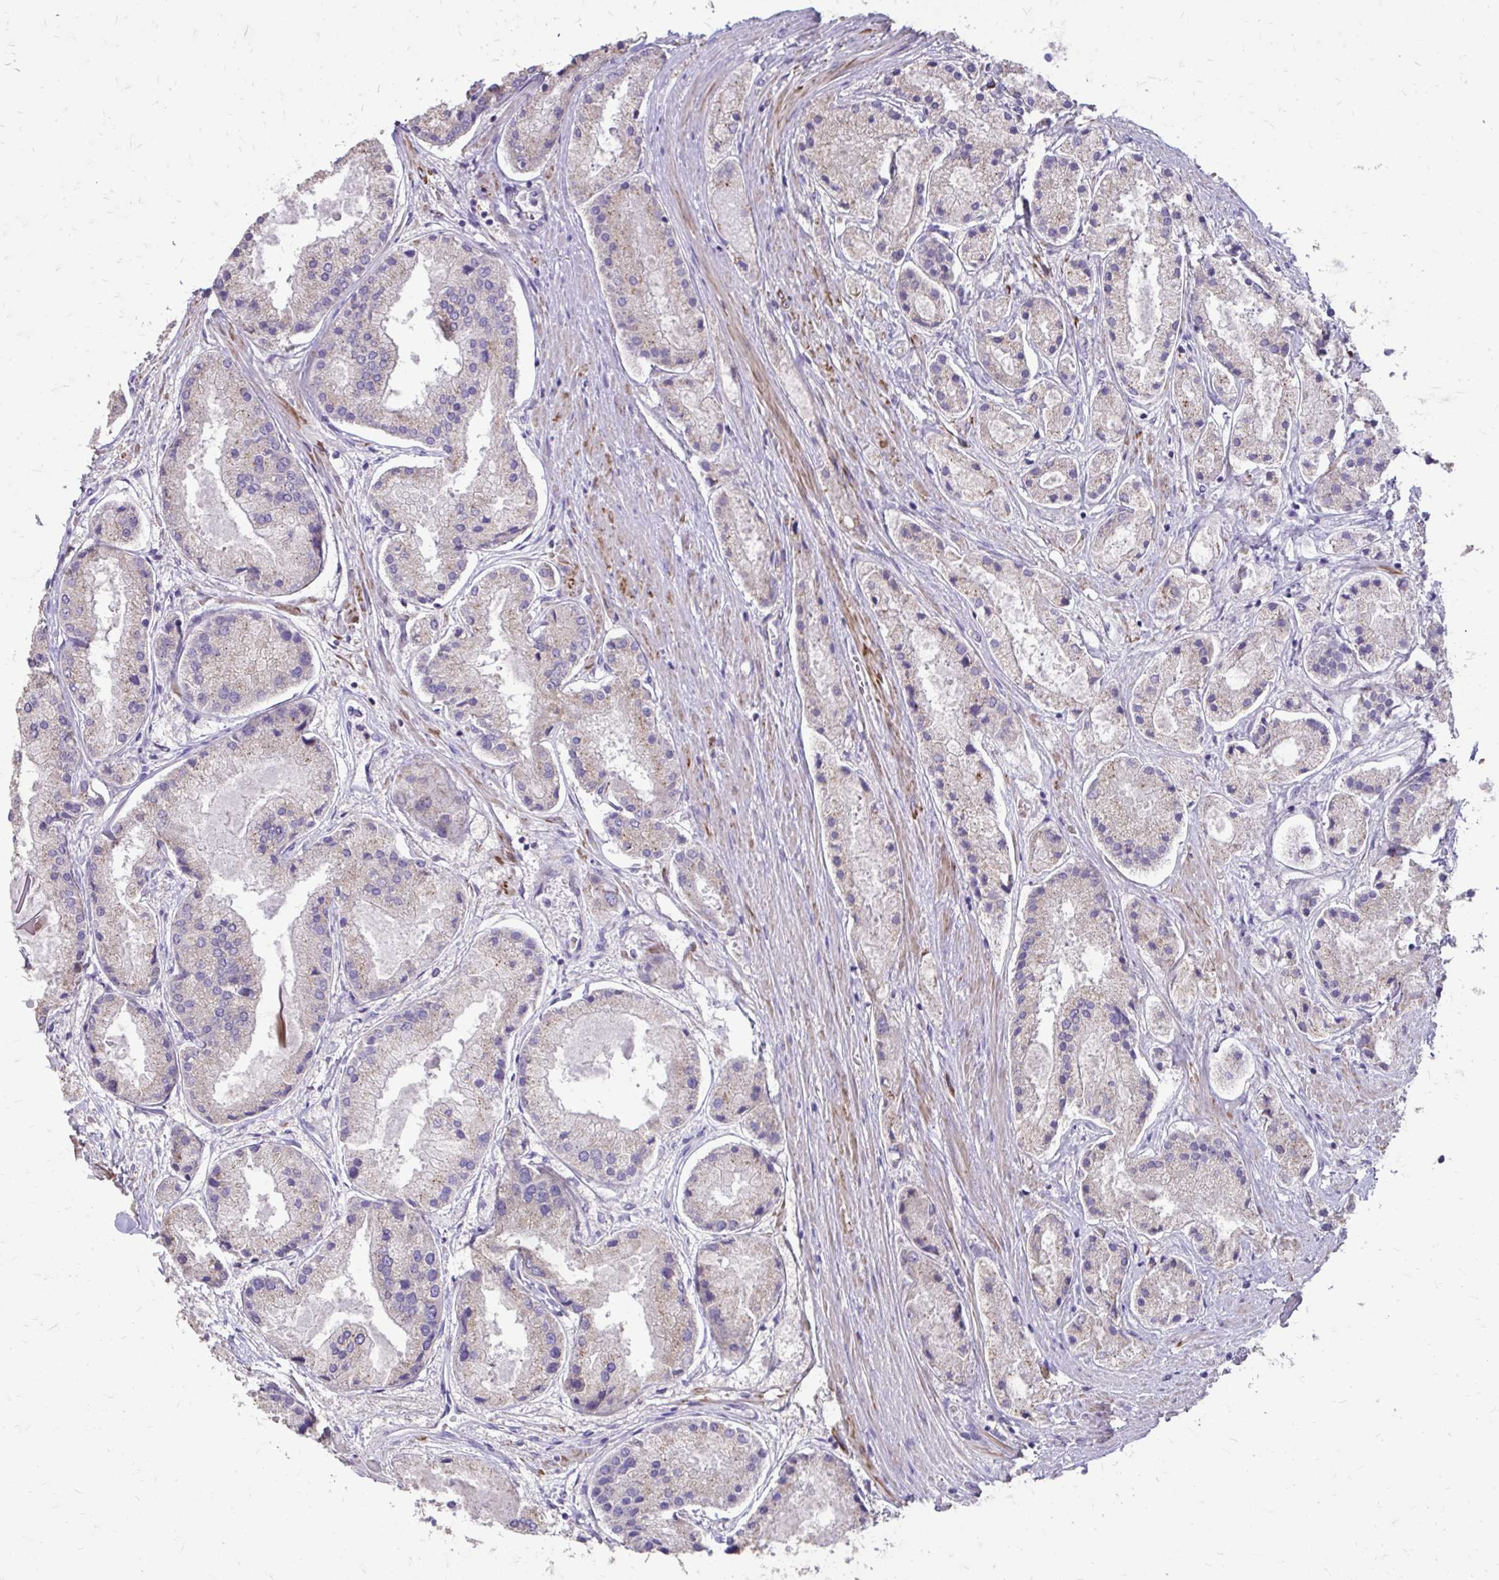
{"staining": {"intensity": "negative", "quantity": "none", "location": "none"}, "tissue": "prostate cancer", "cell_type": "Tumor cells", "image_type": "cancer", "snomed": [{"axis": "morphology", "description": "Adenocarcinoma, High grade"}, {"axis": "topography", "description": "Prostate"}], "caption": "Prostate high-grade adenocarcinoma stained for a protein using immunohistochemistry (IHC) demonstrates no positivity tumor cells.", "gene": "MYORG", "patient": {"sex": "male", "age": 67}}